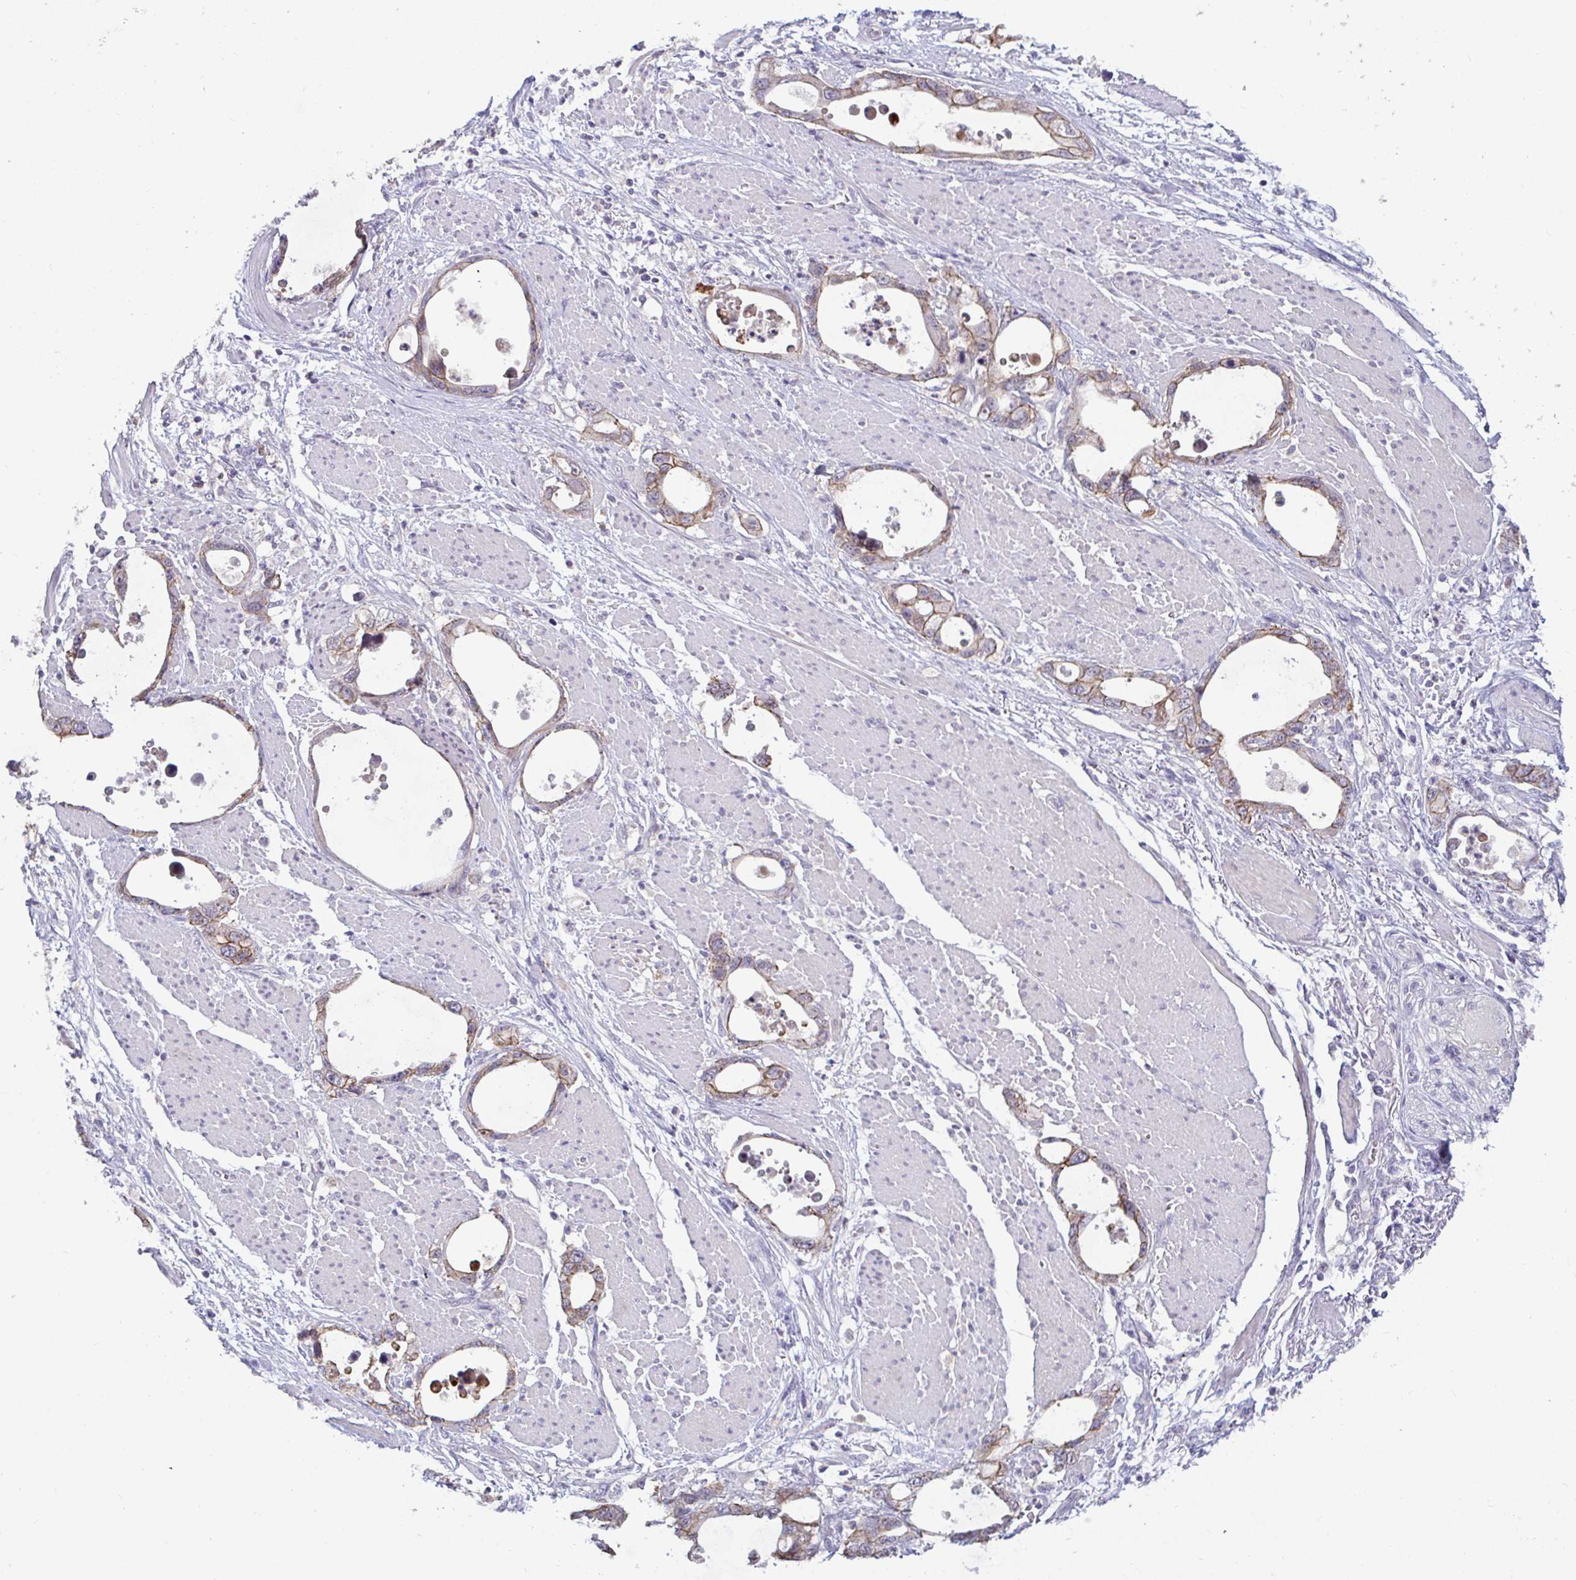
{"staining": {"intensity": "moderate", "quantity": "25%-75%", "location": "cytoplasmic/membranous"}, "tissue": "stomach cancer", "cell_type": "Tumor cells", "image_type": "cancer", "snomed": [{"axis": "morphology", "description": "Adenocarcinoma, NOS"}, {"axis": "topography", "description": "Stomach, upper"}], "caption": "A histopathology image showing moderate cytoplasmic/membranous staining in approximately 25%-75% of tumor cells in adenocarcinoma (stomach), as visualized by brown immunohistochemical staining.", "gene": "GSTM1", "patient": {"sex": "male", "age": 74}}